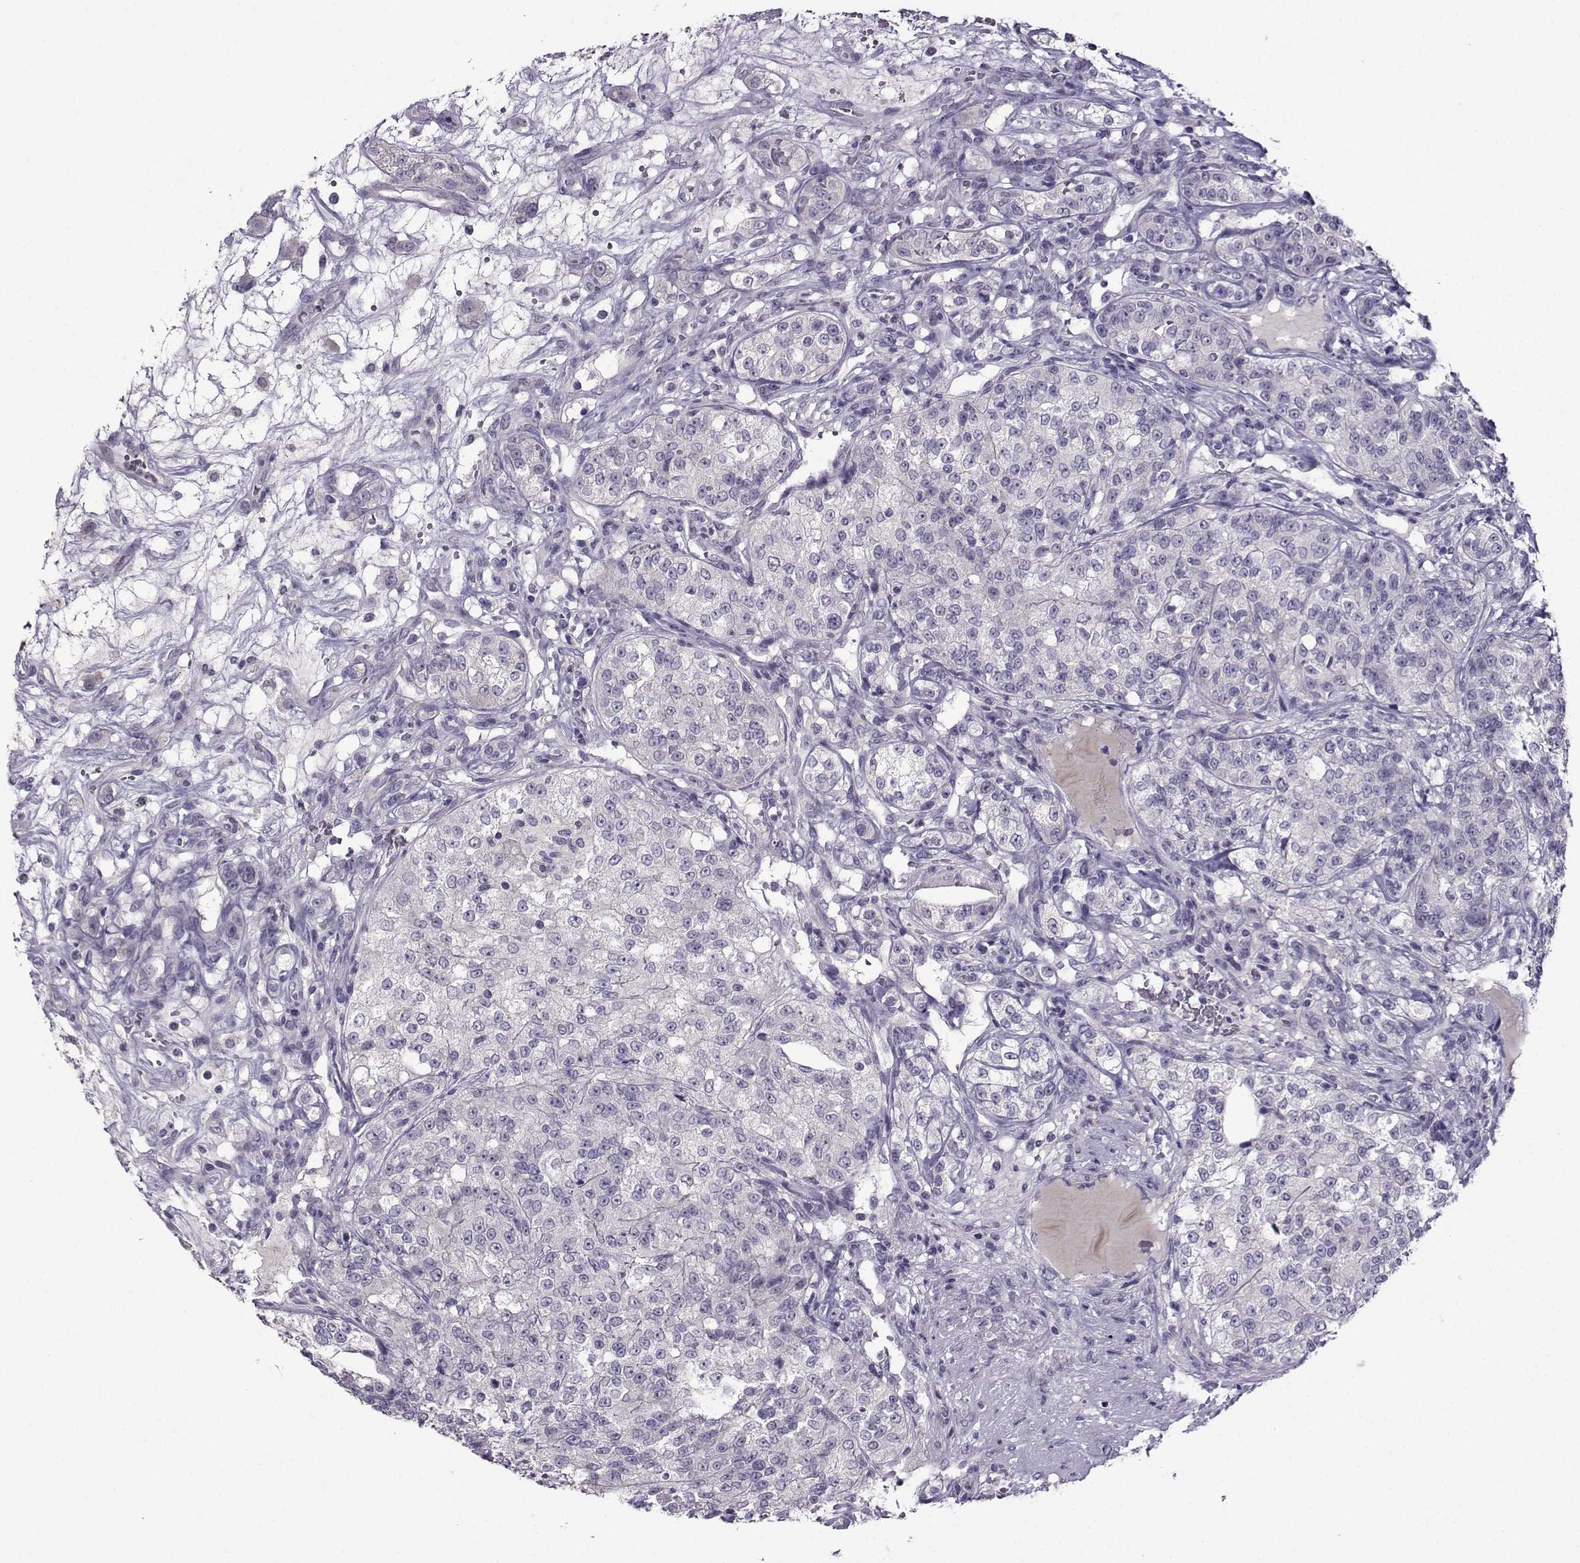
{"staining": {"intensity": "negative", "quantity": "none", "location": "none"}, "tissue": "renal cancer", "cell_type": "Tumor cells", "image_type": "cancer", "snomed": [{"axis": "morphology", "description": "Adenocarcinoma, NOS"}, {"axis": "topography", "description": "Kidney"}], "caption": "Tumor cells show no significant protein staining in renal adenocarcinoma.", "gene": "CRYBB1", "patient": {"sex": "female", "age": 63}}